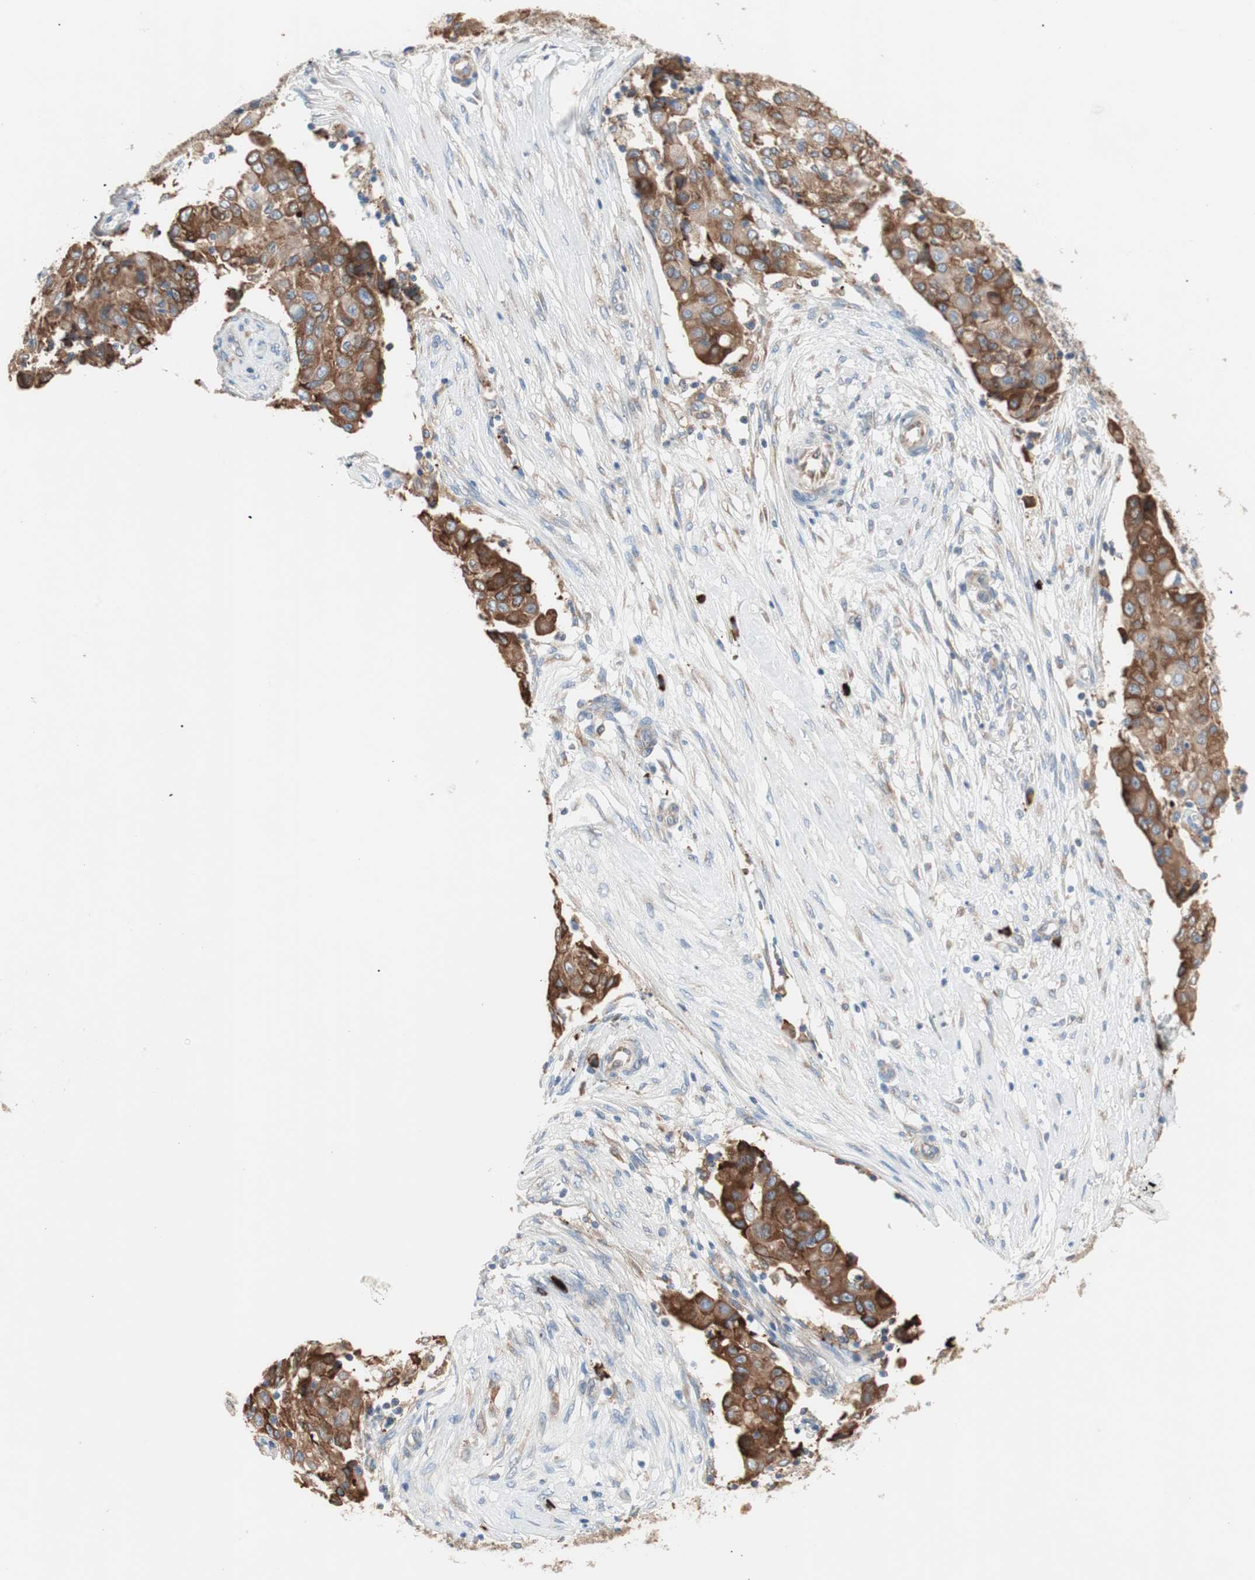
{"staining": {"intensity": "moderate", "quantity": ">75%", "location": "cytoplasmic/membranous"}, "tissue": "ovarian cancer", "cell_type": "Tumor cells", "image_type": "cancer", "snomed": [{"axis": "morphology", "description": "Carcinoma, endometroid"}, {"axis": "topography", "description": "Ovary"}], "caption": "Tumor cells exhibit medium levels of moderate cytoplasmic/membranous staining in about >75% of cells in ovarian cancer (endometroid carcinoma). Ihc stains the protein of interest in brown and the nuclei are stained blue.", "gene": "SLC27A4", "patient": {"sex": "female", "age": 42}}